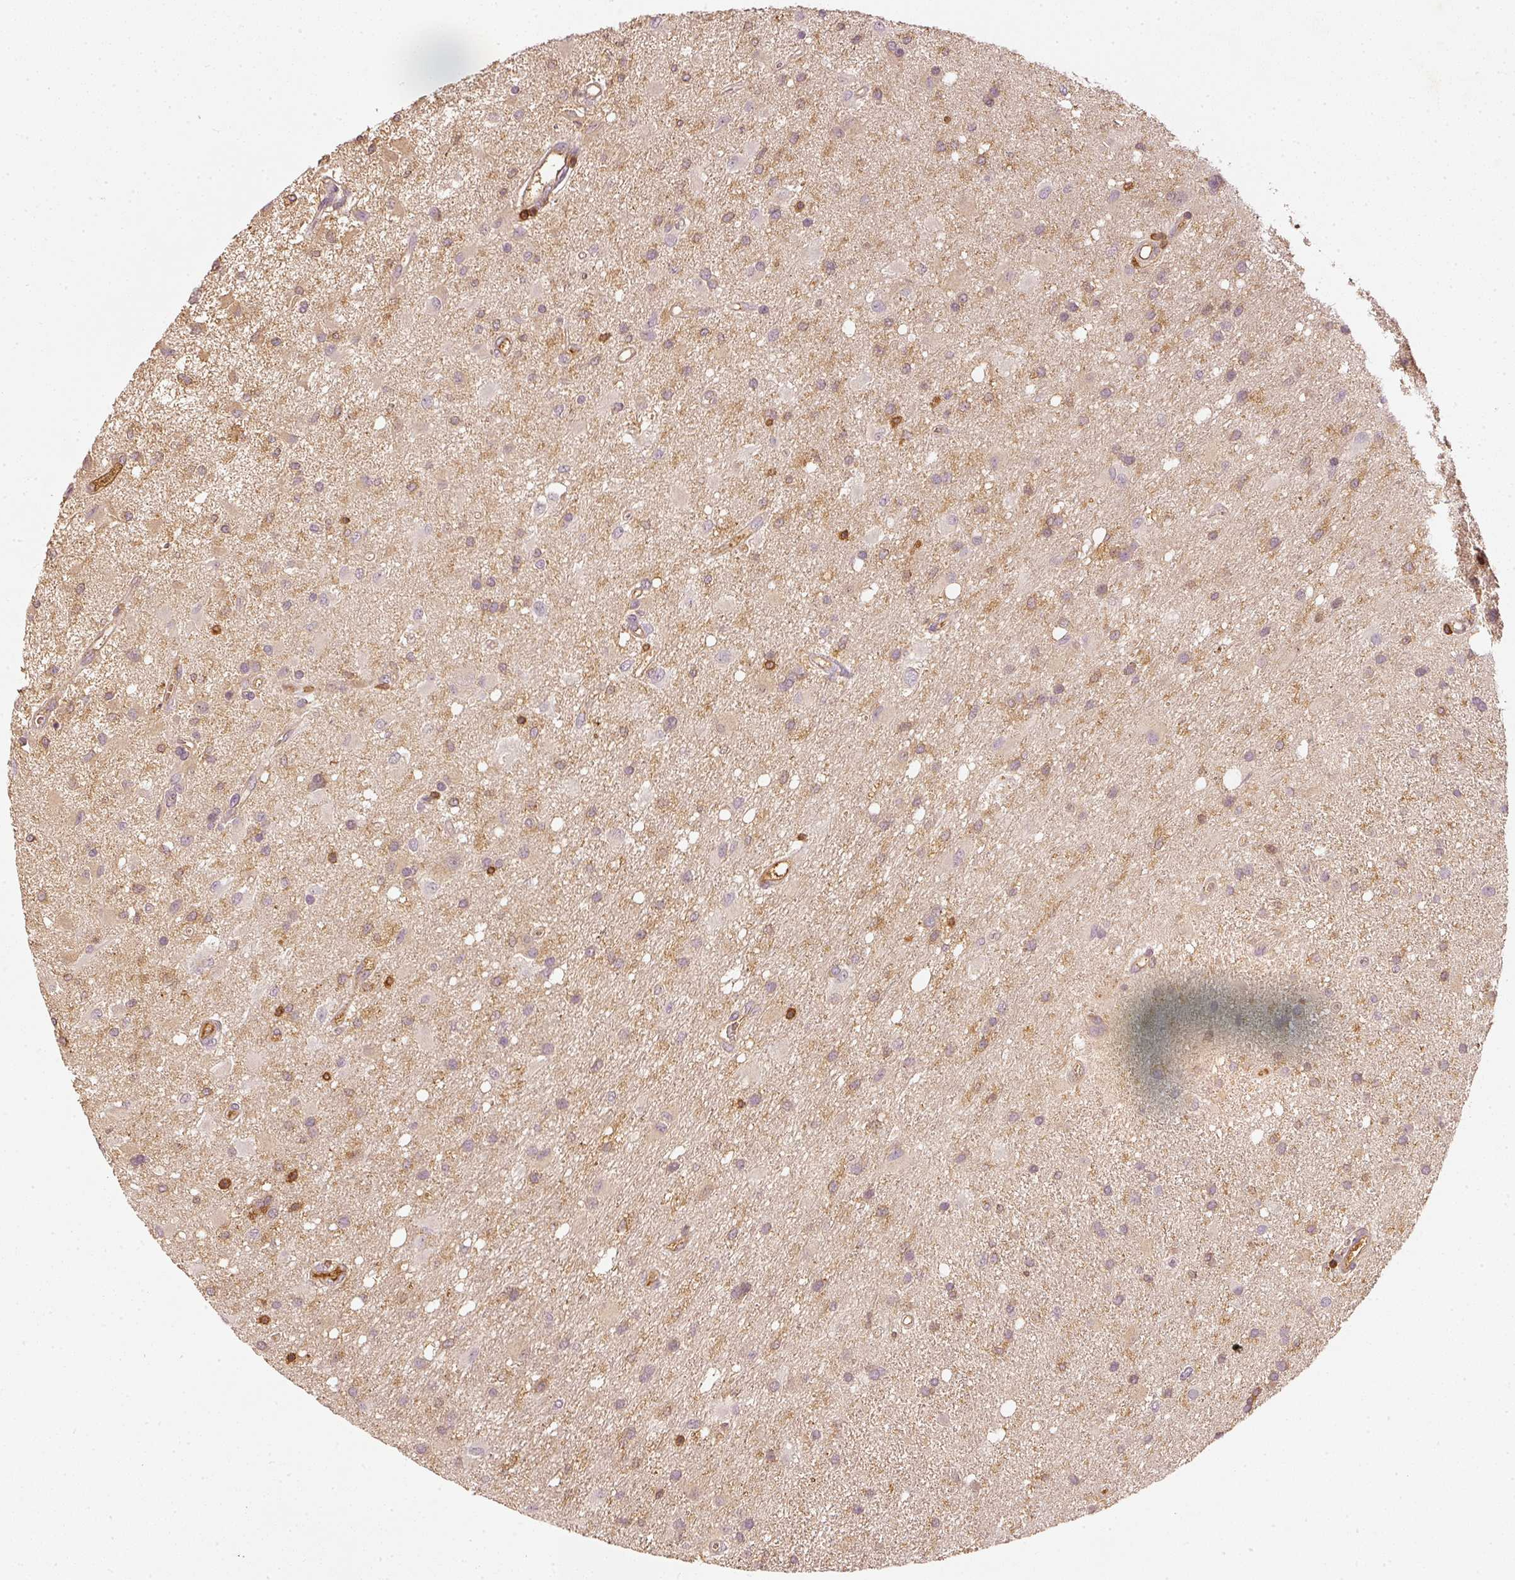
{"staining": {"intensity": "weak", "quantity": "25%-75%", "location": "cytoplasmic/membranous"}, "tissue": "glioma", "cell_type": "Tumor cells", "image_type": "cancer", "snomed": [{"axis": "morphology", "description": "Glioma, malignant, High grade"}, {"axis": "topography", "description": "Brain"}], "caption": "A photomicrograph of malignant glioma (high-grade) stained for a protein displays weak cytoplasmic/membranous brown staining in tumor cells. (DAB IHC with brightfield microscopy, high magnification).", "gene": "EVL", "patient": {"sex": "male", "age": 67}}